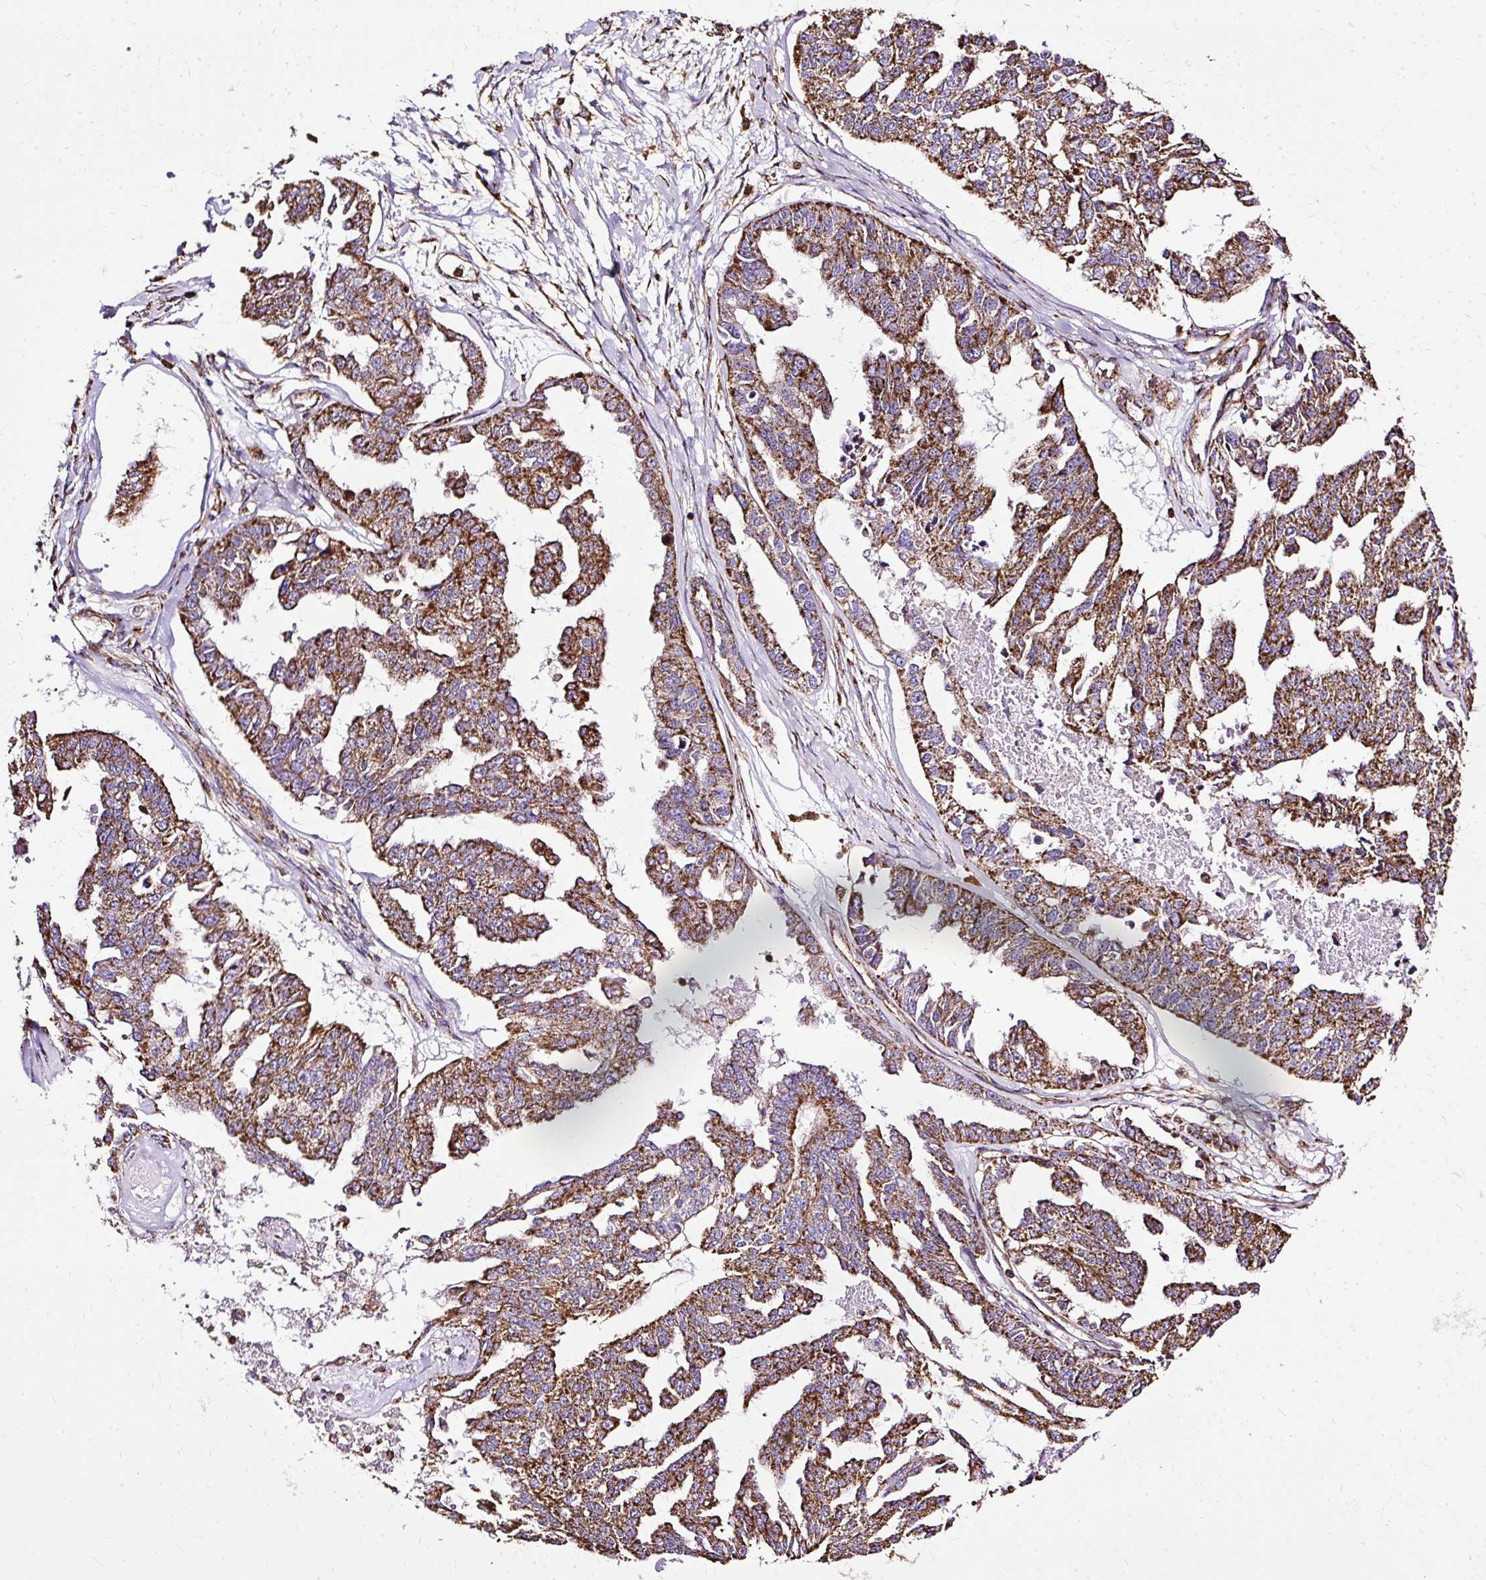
{"staining": {"intensity": "strong", "quantity": ">75%", "location": "cytoplasmic/membranous"}, "tissue": "ovarian cancer", "cell_type": "Tumor cells", "image_type": "cancer", "snomed": [{"axis": "morphology", "description": "Cystadenocarcinoma, serous, NOS"}, {"axis": "topography", "description": "Ovary"}], "caption": "Approximately >75% of tumor cells in human ovarian cancer (serous cystadenocarcinoma) show strong cytoplasmic/membranous protein expression as visualized by brown immunohistochemical staining.", "gene": "KLHL11", "patient": {"sex": "female", "age": 58}}